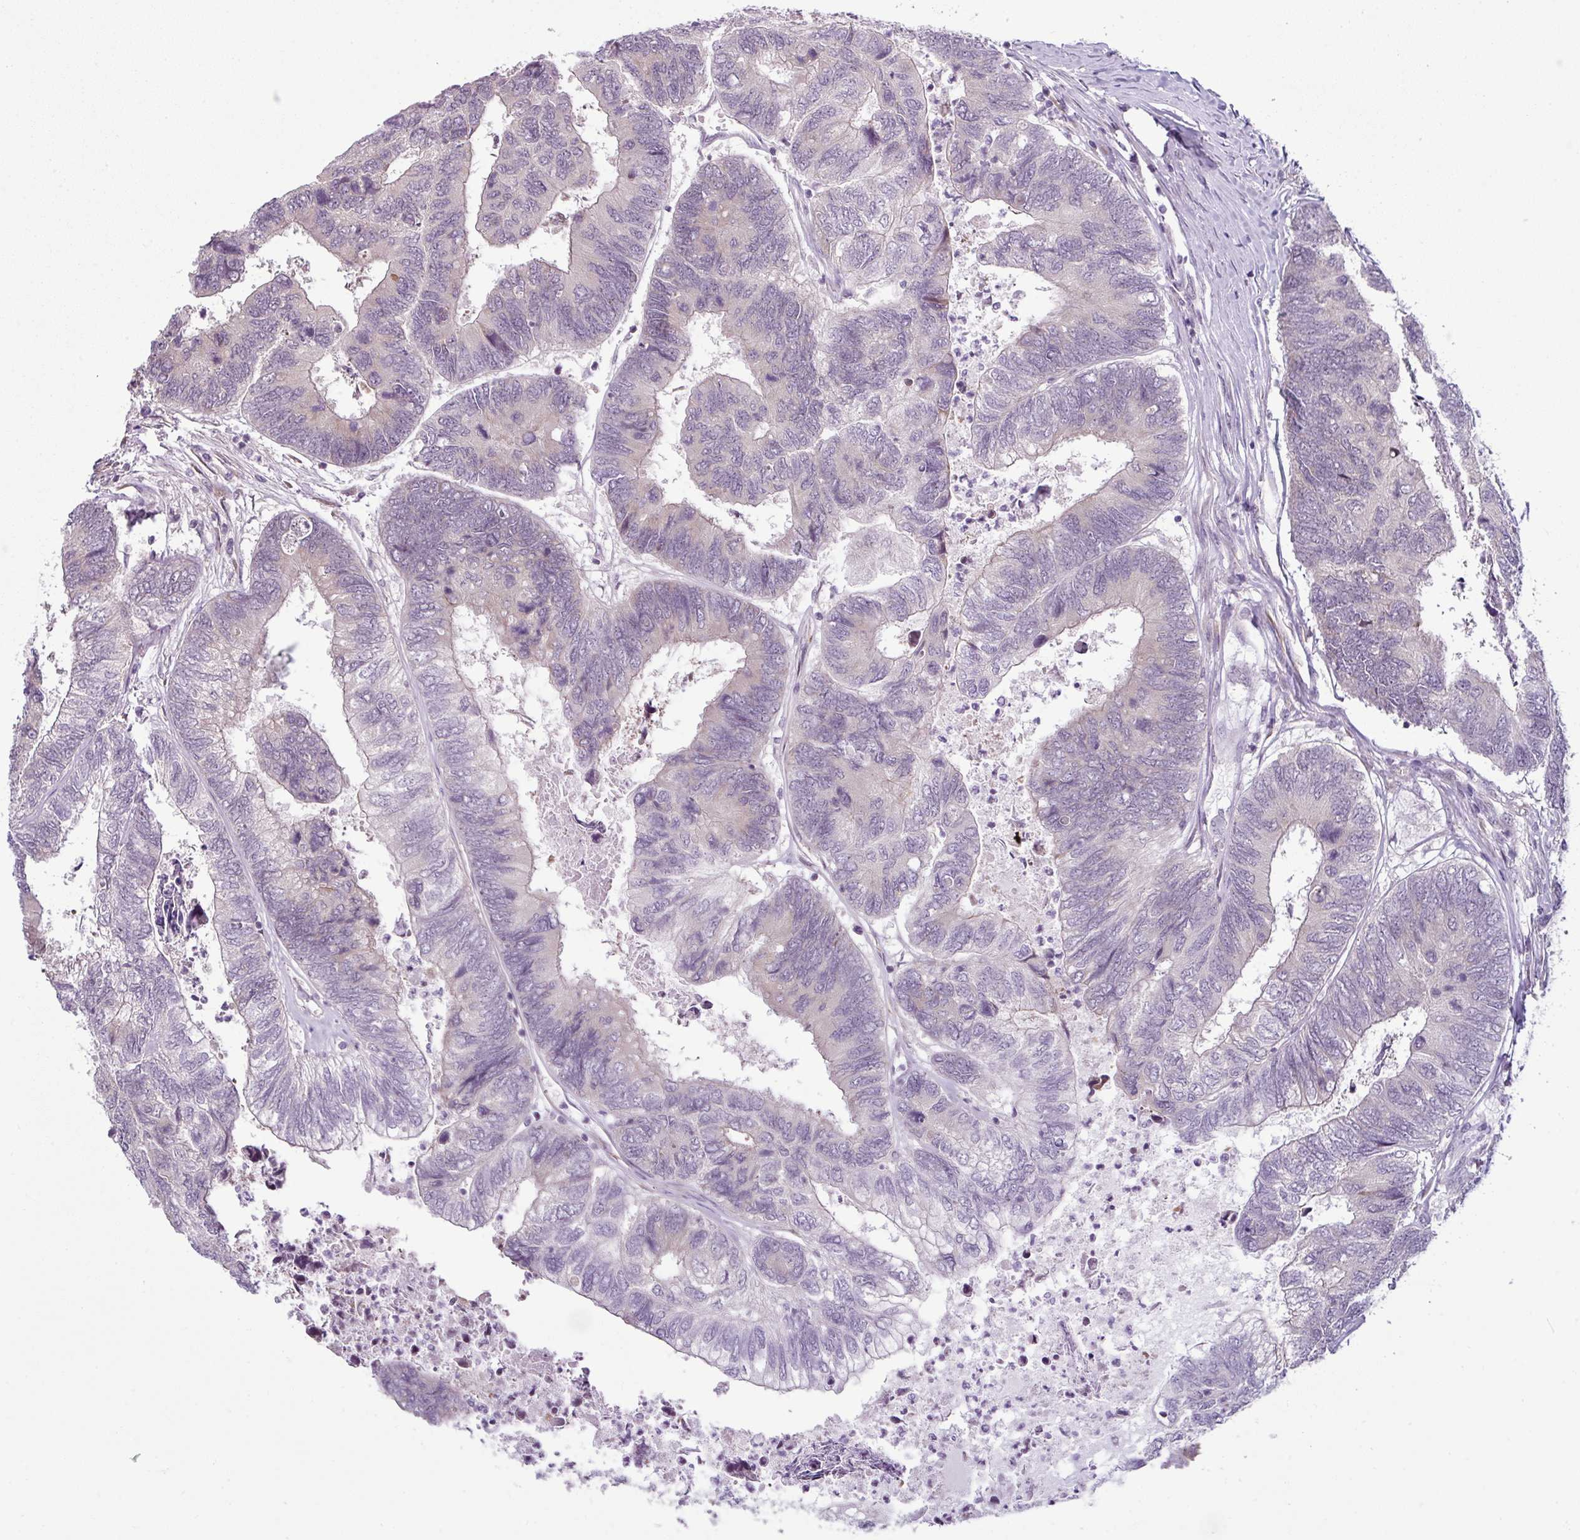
{"staining": {"intensity": "negative", "quantity": "none", "location": "none"}, "tissue": "colorectal cancer", "cell_type": "Tumor cells", "image_type": "cancer", "snomed": [{"axis": "morphology", "description": "Adenocarcinoma, NOS"}, {"axis": "topography", "description": "Colon"}], "caption": "The photomicrograph shows no staining of tumor cells in colorectal cancer (adenocarcinoma).", "gene": "OR52D1", "patient": {"sex": "female", "age": 67}}